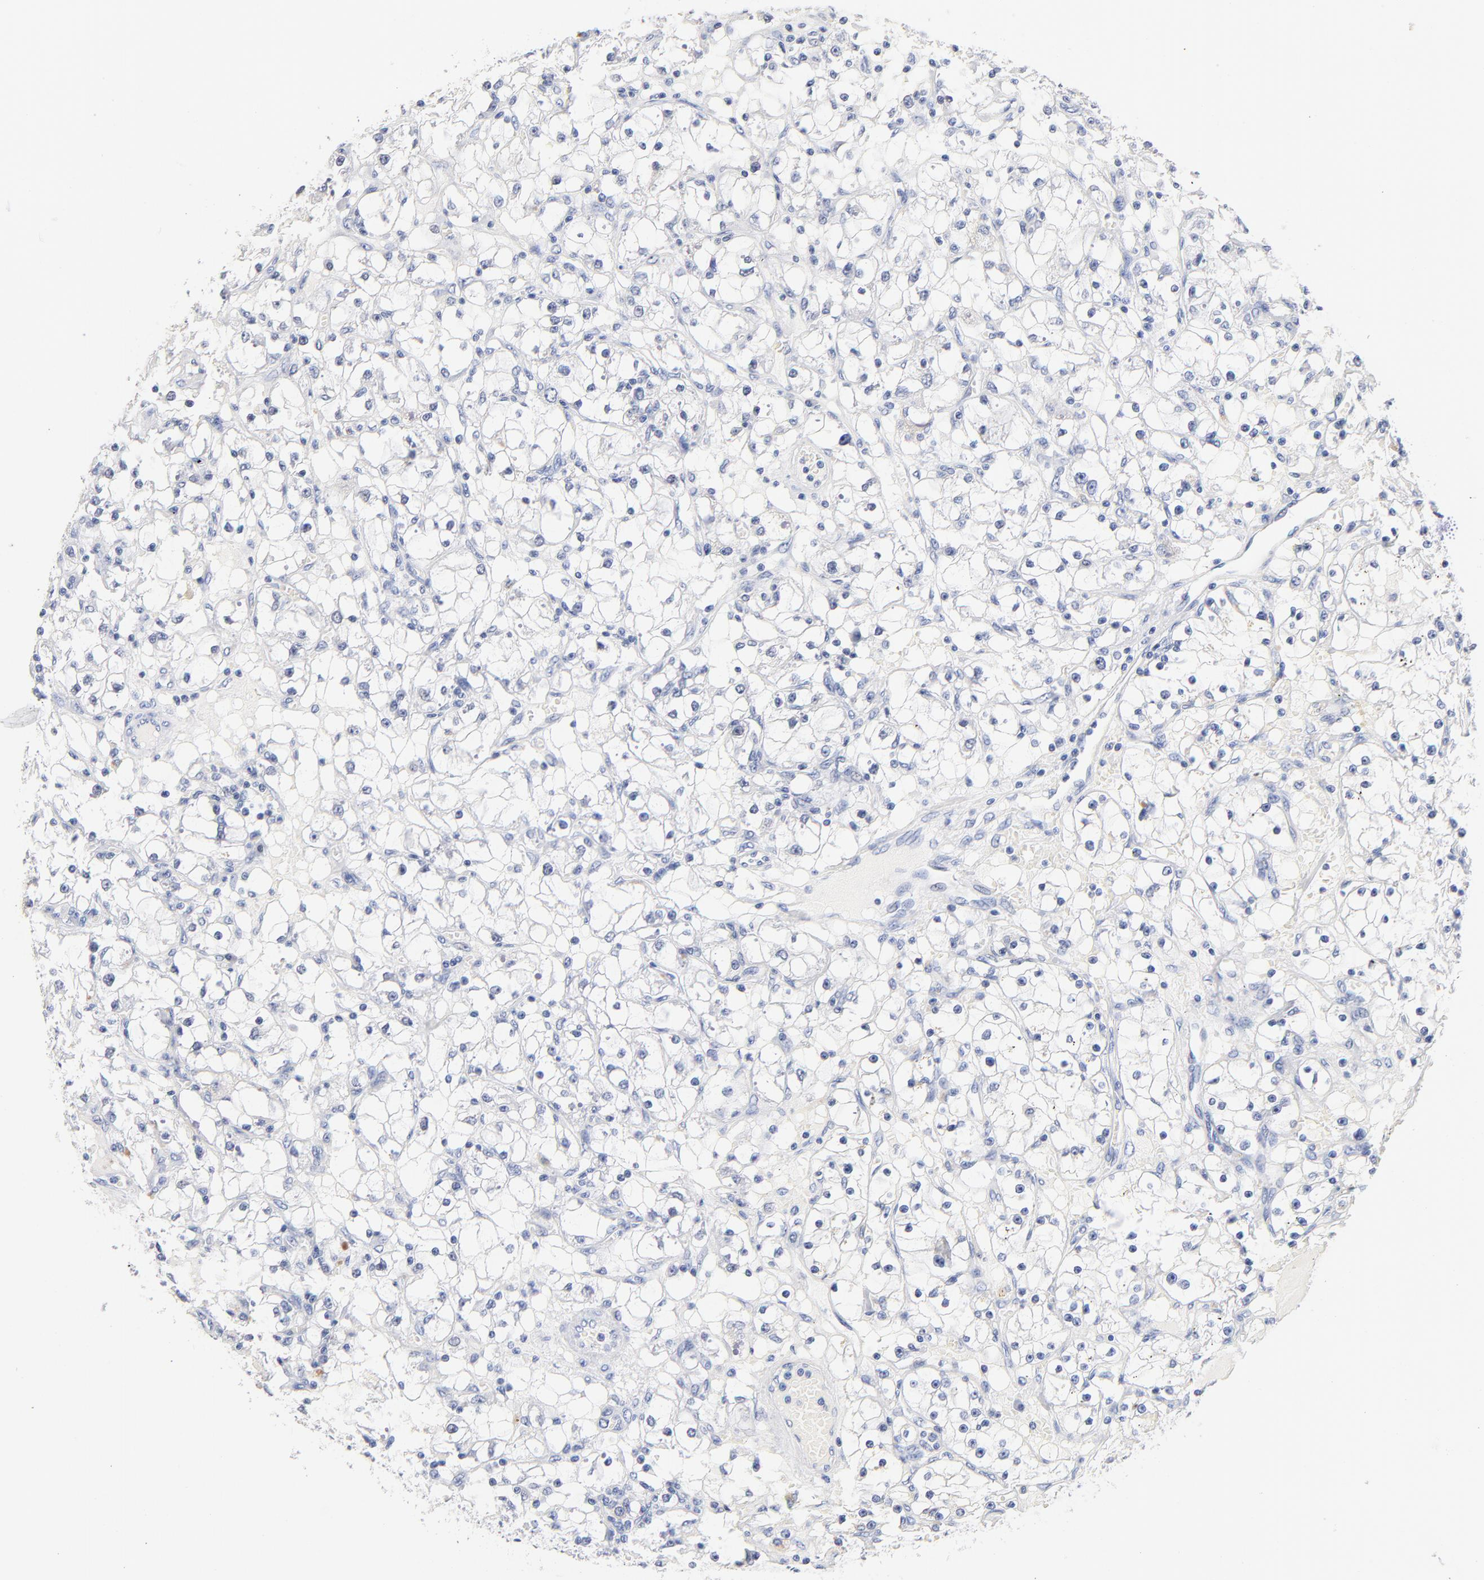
{"staining": {"intensity": "negative", "quantity": "none", "location": "none"}, "tissue": "renal cancer", "cell_type": "Tumor cells", "image_type": "cancer", "snomed": [{"axis": "morphology", "description": "Adenocarcinoma, NOS"}, {"axis": "topography", "description": "Kidney"}], "caption": "The image shows no staining of tumor cells in renal cancer (adenocarcinoma).", "gene": "ORC2", "patient": {"sex": "male", "age": 56}}